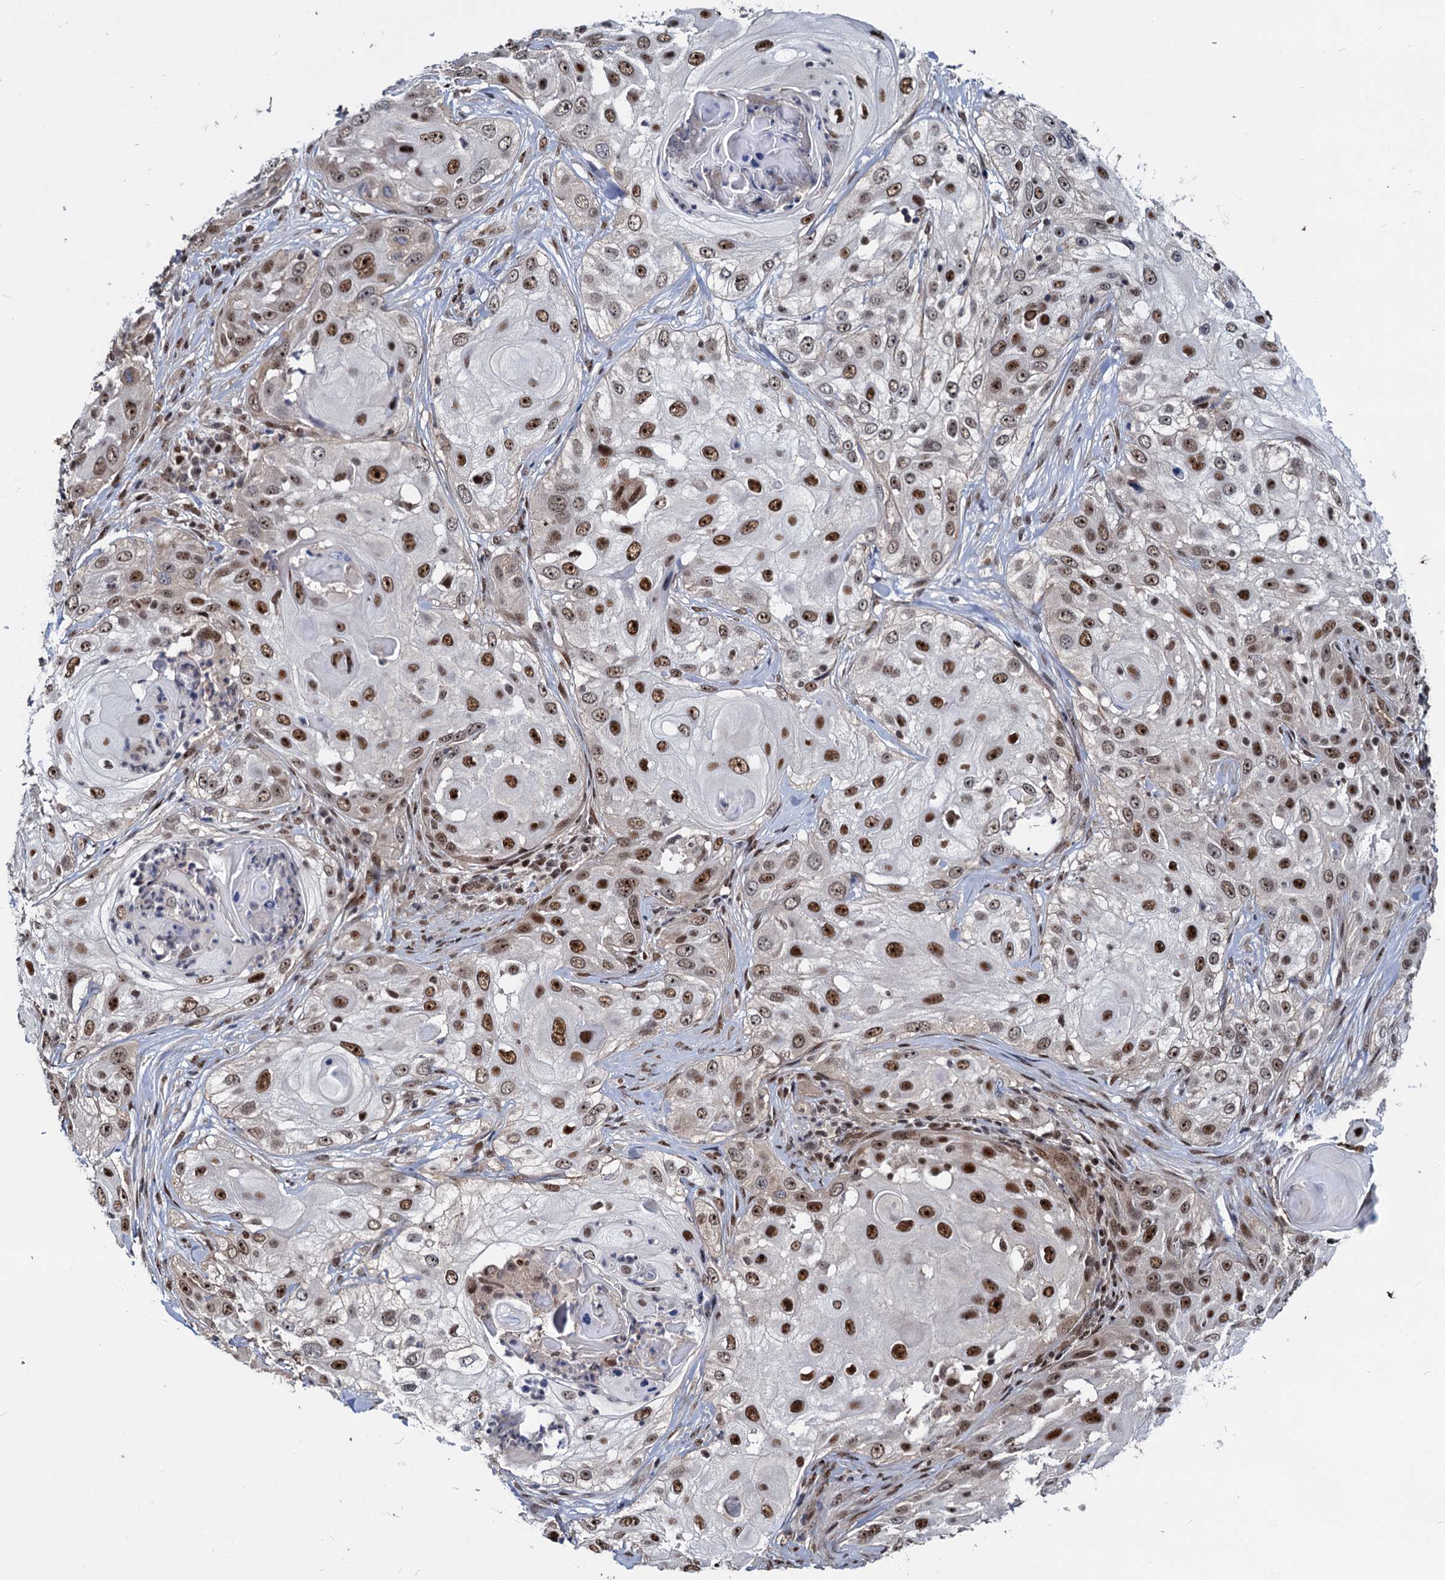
{"staining": {"intensity": "moderate", "quantity": ">75%", "location": "nuclear"}, "tissue": "skin cancer", "cell_type": "Tumor cells", "image_type": "cancer", "snomed": [{"axis": "morphology", "description": "Squamous cell carcinoma, NOS"}, {"axis": "topography", "description": "Skin"}], "caption": "Skin cancer stained with a protein marker exhibits moderate staining in tumor cells.", "gene": "UBLCP1", "patient": {"sex": "female", "age": 44}}